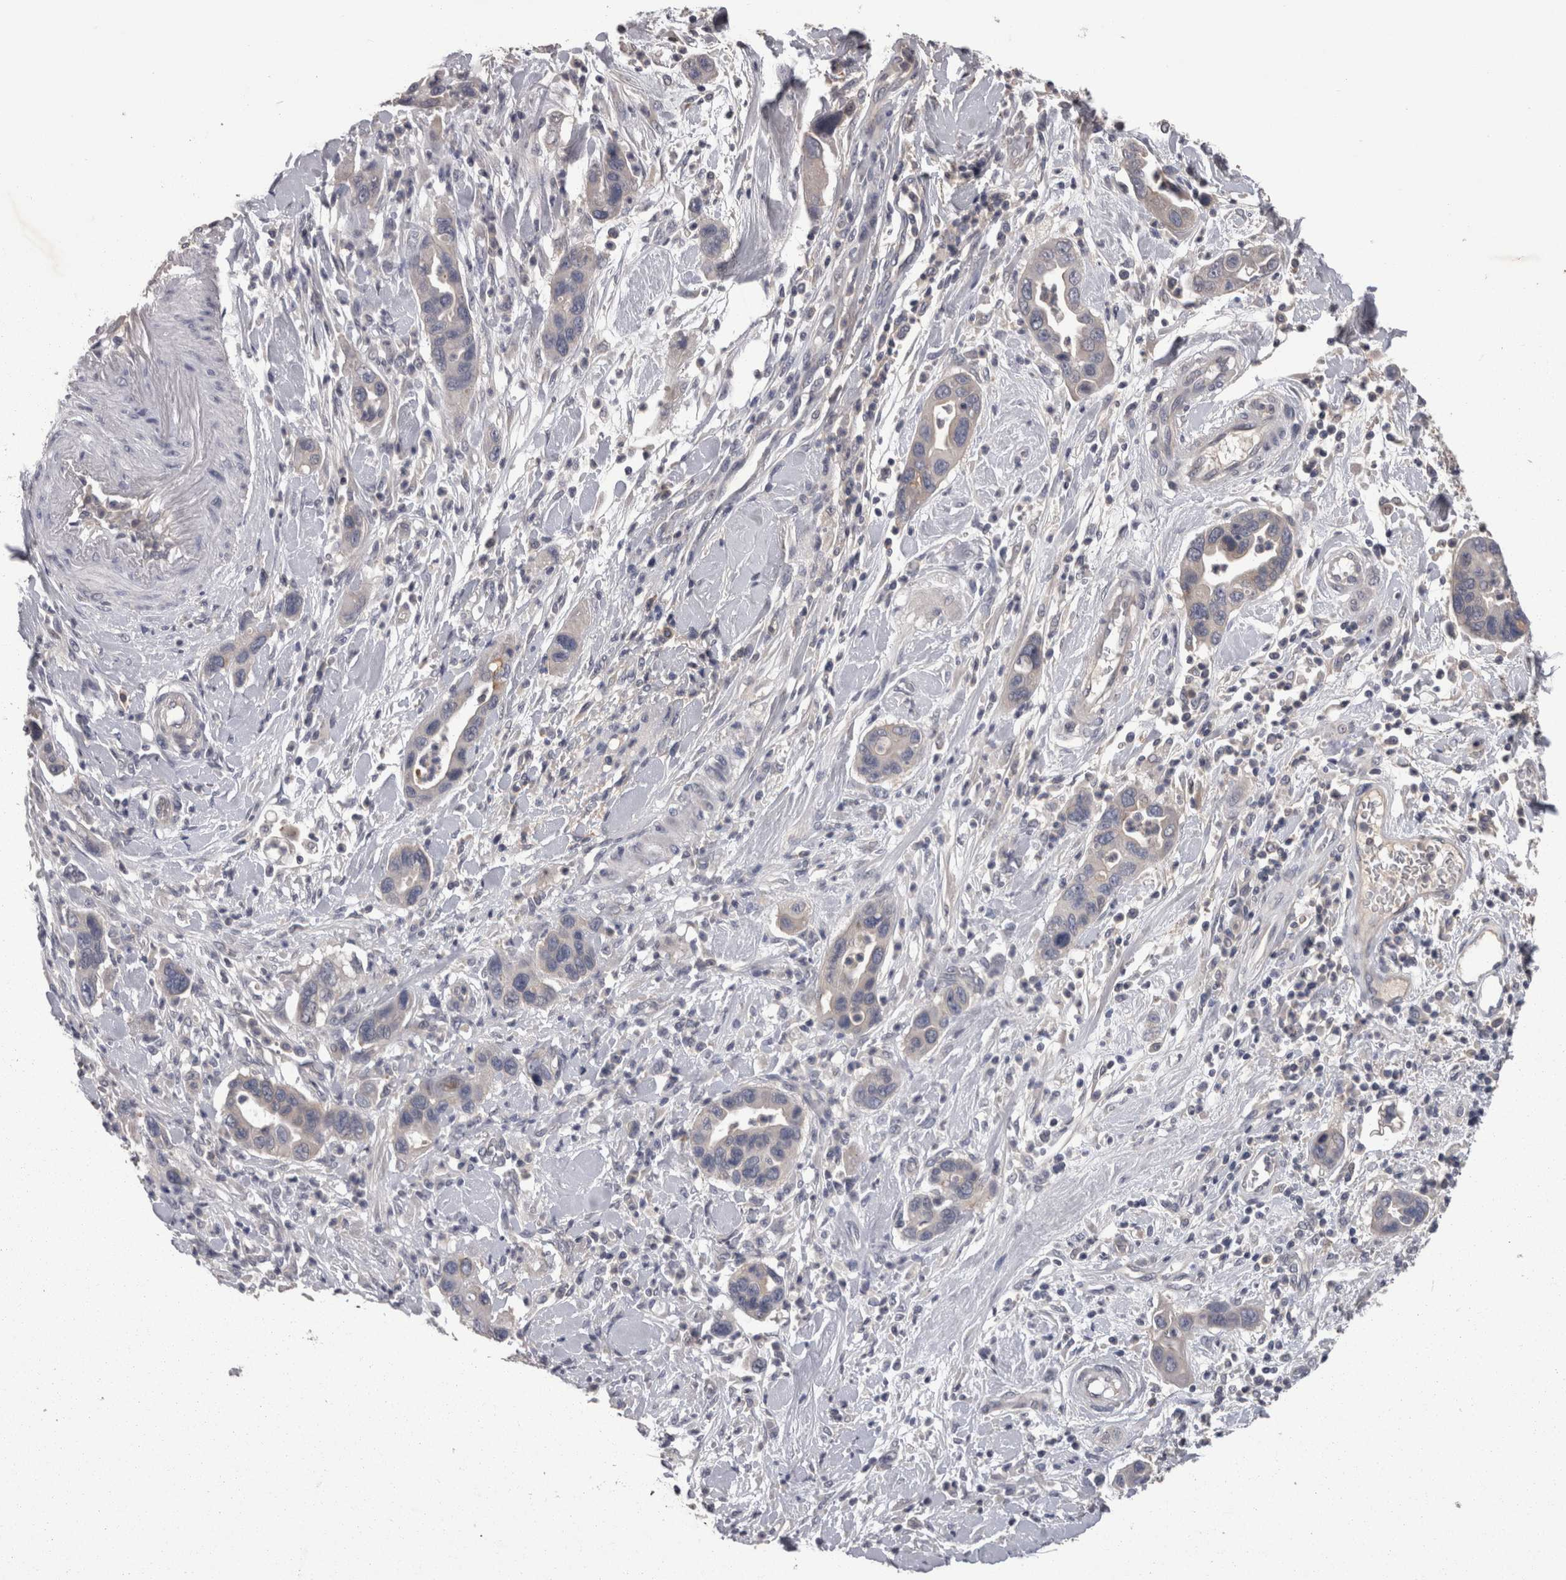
{"staining": {"intensity": "negative", "quantity": "none", "location": "none"}, "tissue": "pancreatic cancer", "cell_type": "Tumor cells", "image_type": "cancer", "snomed": [{"axis": "morphology", "description": "Adenocarcinoma, NOS"}, {"axis": "topography", "description": "Pancreas"}], "caption": "The histopathology image exhibits no significant positivity in tumor cells of pancreatic cancer.", "gene": "PON3", "patient": {"sex": "female", "age": 71}}